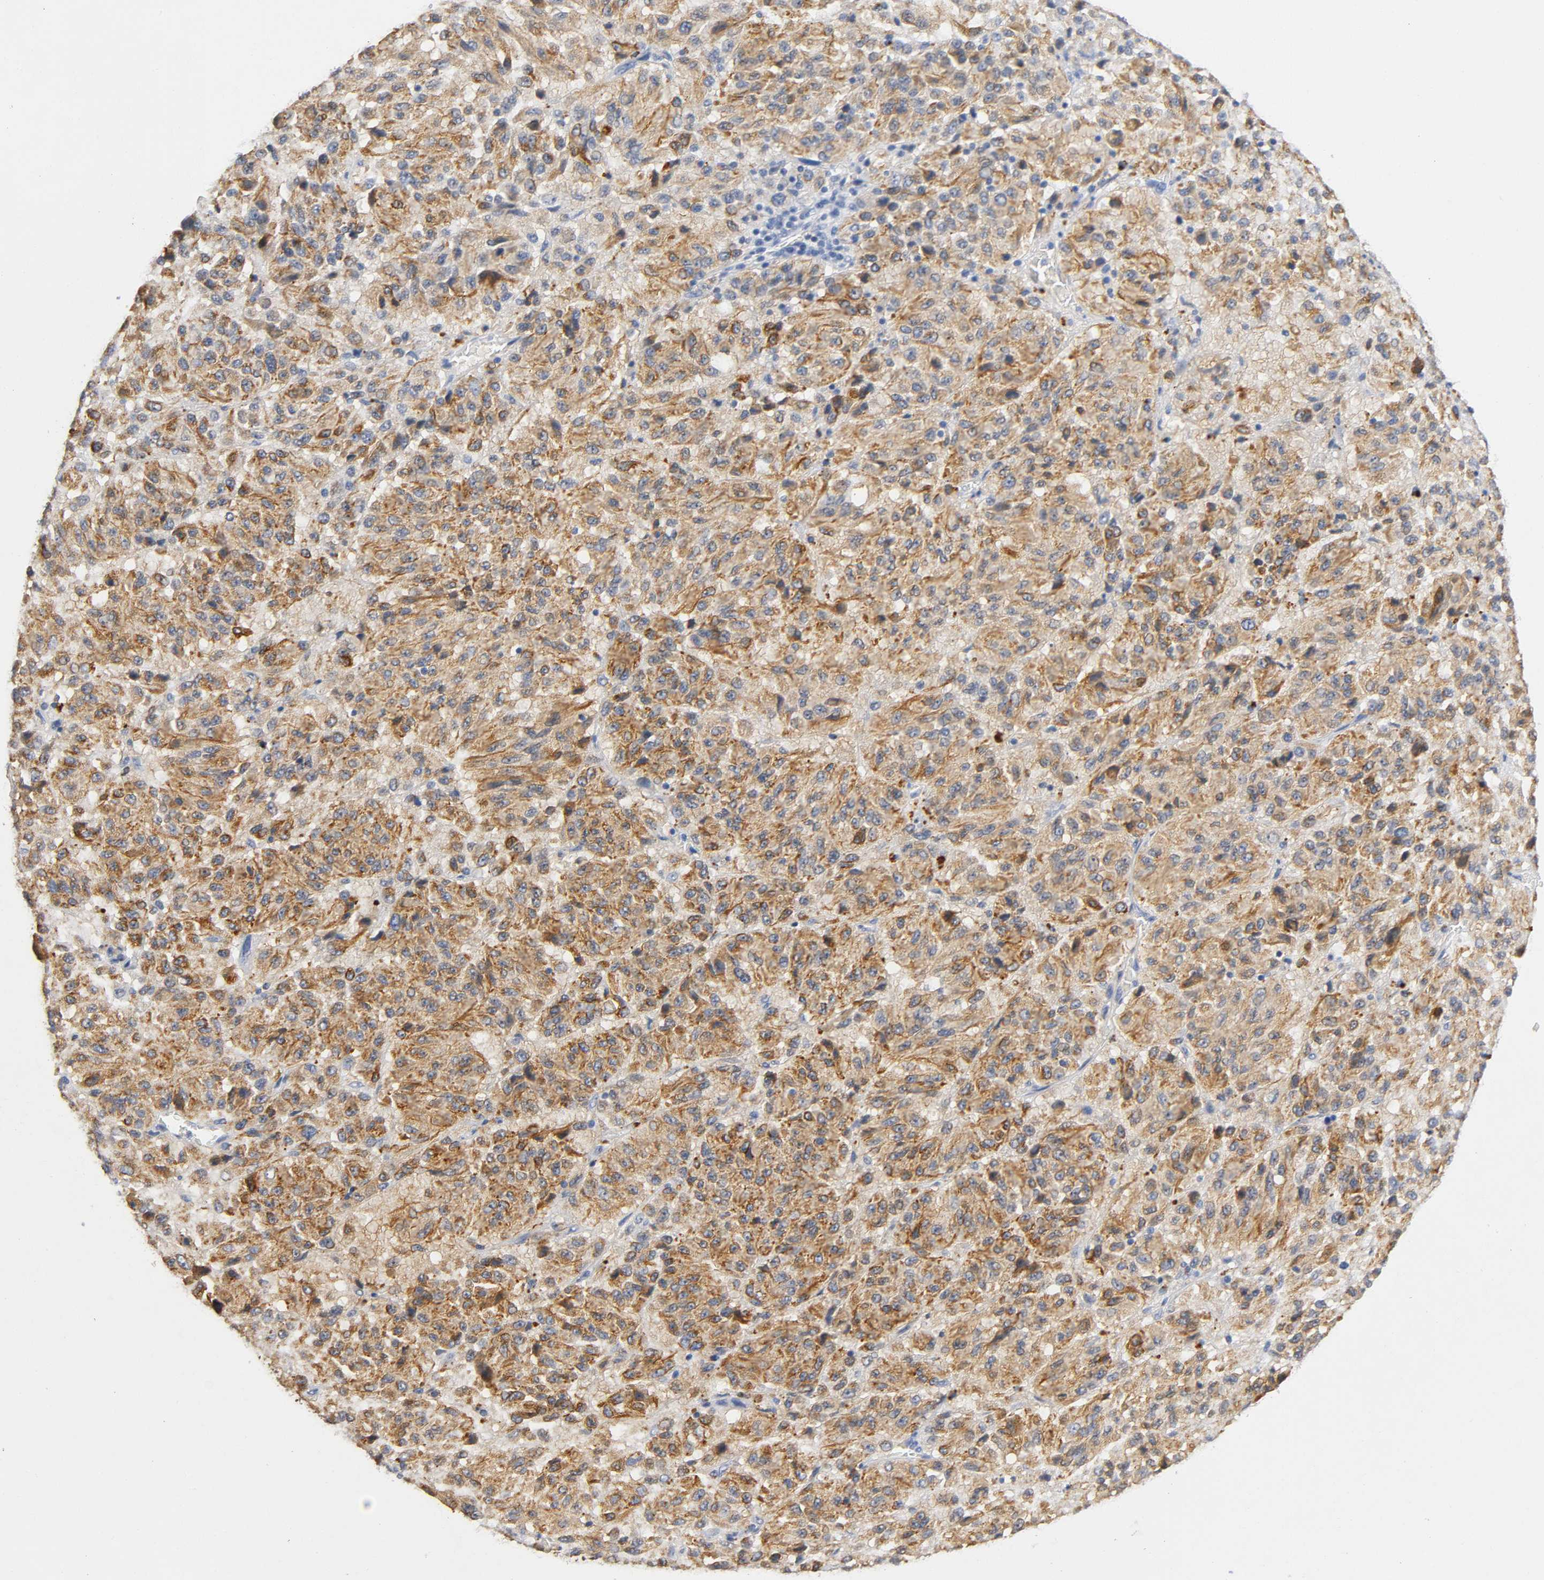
{"staining": {"intensity": "moderate", "quantity": ">75%", "location": "cytoplasmic/membranous"}, "tissue": "melanoma", "cell_type": "Tumor cells", "image_type": "cancer", "snomed": [{"axis": "morphology", "description": "Malignant melanoma, Metastatic site"}, {"axis": "topography", "description": "Lung"}], "caption": "Immunohistochemistry (IHC) (DAB (3,3'-diaminobenzidine)) staining of melanoma exhibits moderate cytoplasmic/membranous protein expression in about >75% of tumor cells.", "gene": "TNC", "patient": {"sex": "male", "age": 64}}